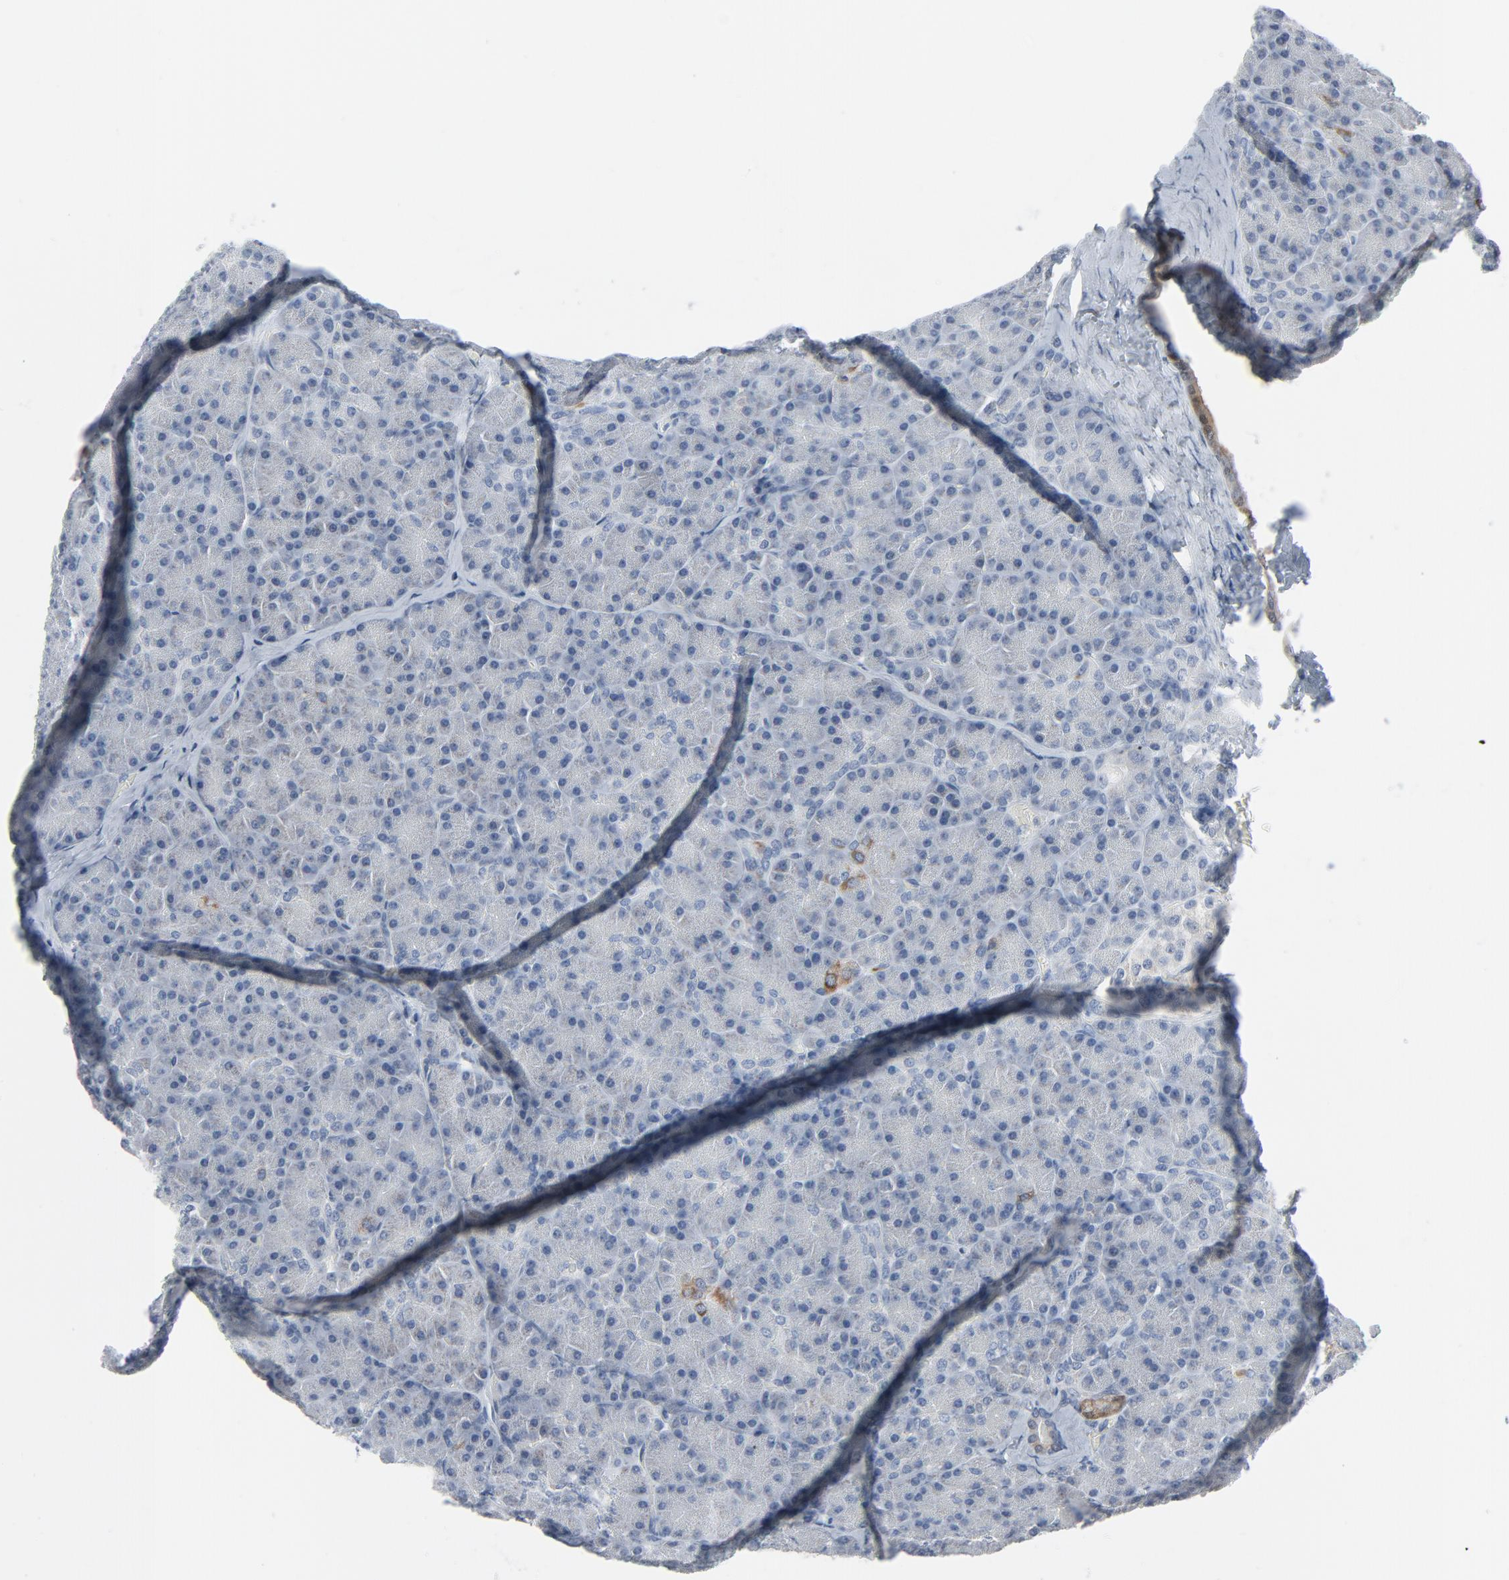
{"staining": {"intensity": "negative", "quantity": "none", "location": "none"}, "tissue": "pancreas", "cell_type": "Exocrine glandular cells", "image_type": "normal", "snomed": [{"axis": "morphology", "description": "Normal tissue, NOS"}, {"axis": "topography", "description": "Pancreas"}], "caption": "DAB (3,3'-diaminobenzidine) immunohistochemical staining of normal human pancreas shows no significant expression in exocrine glandular cells.", "gene": "GPX2", "patient": {"sex": "female", "age": 43}}